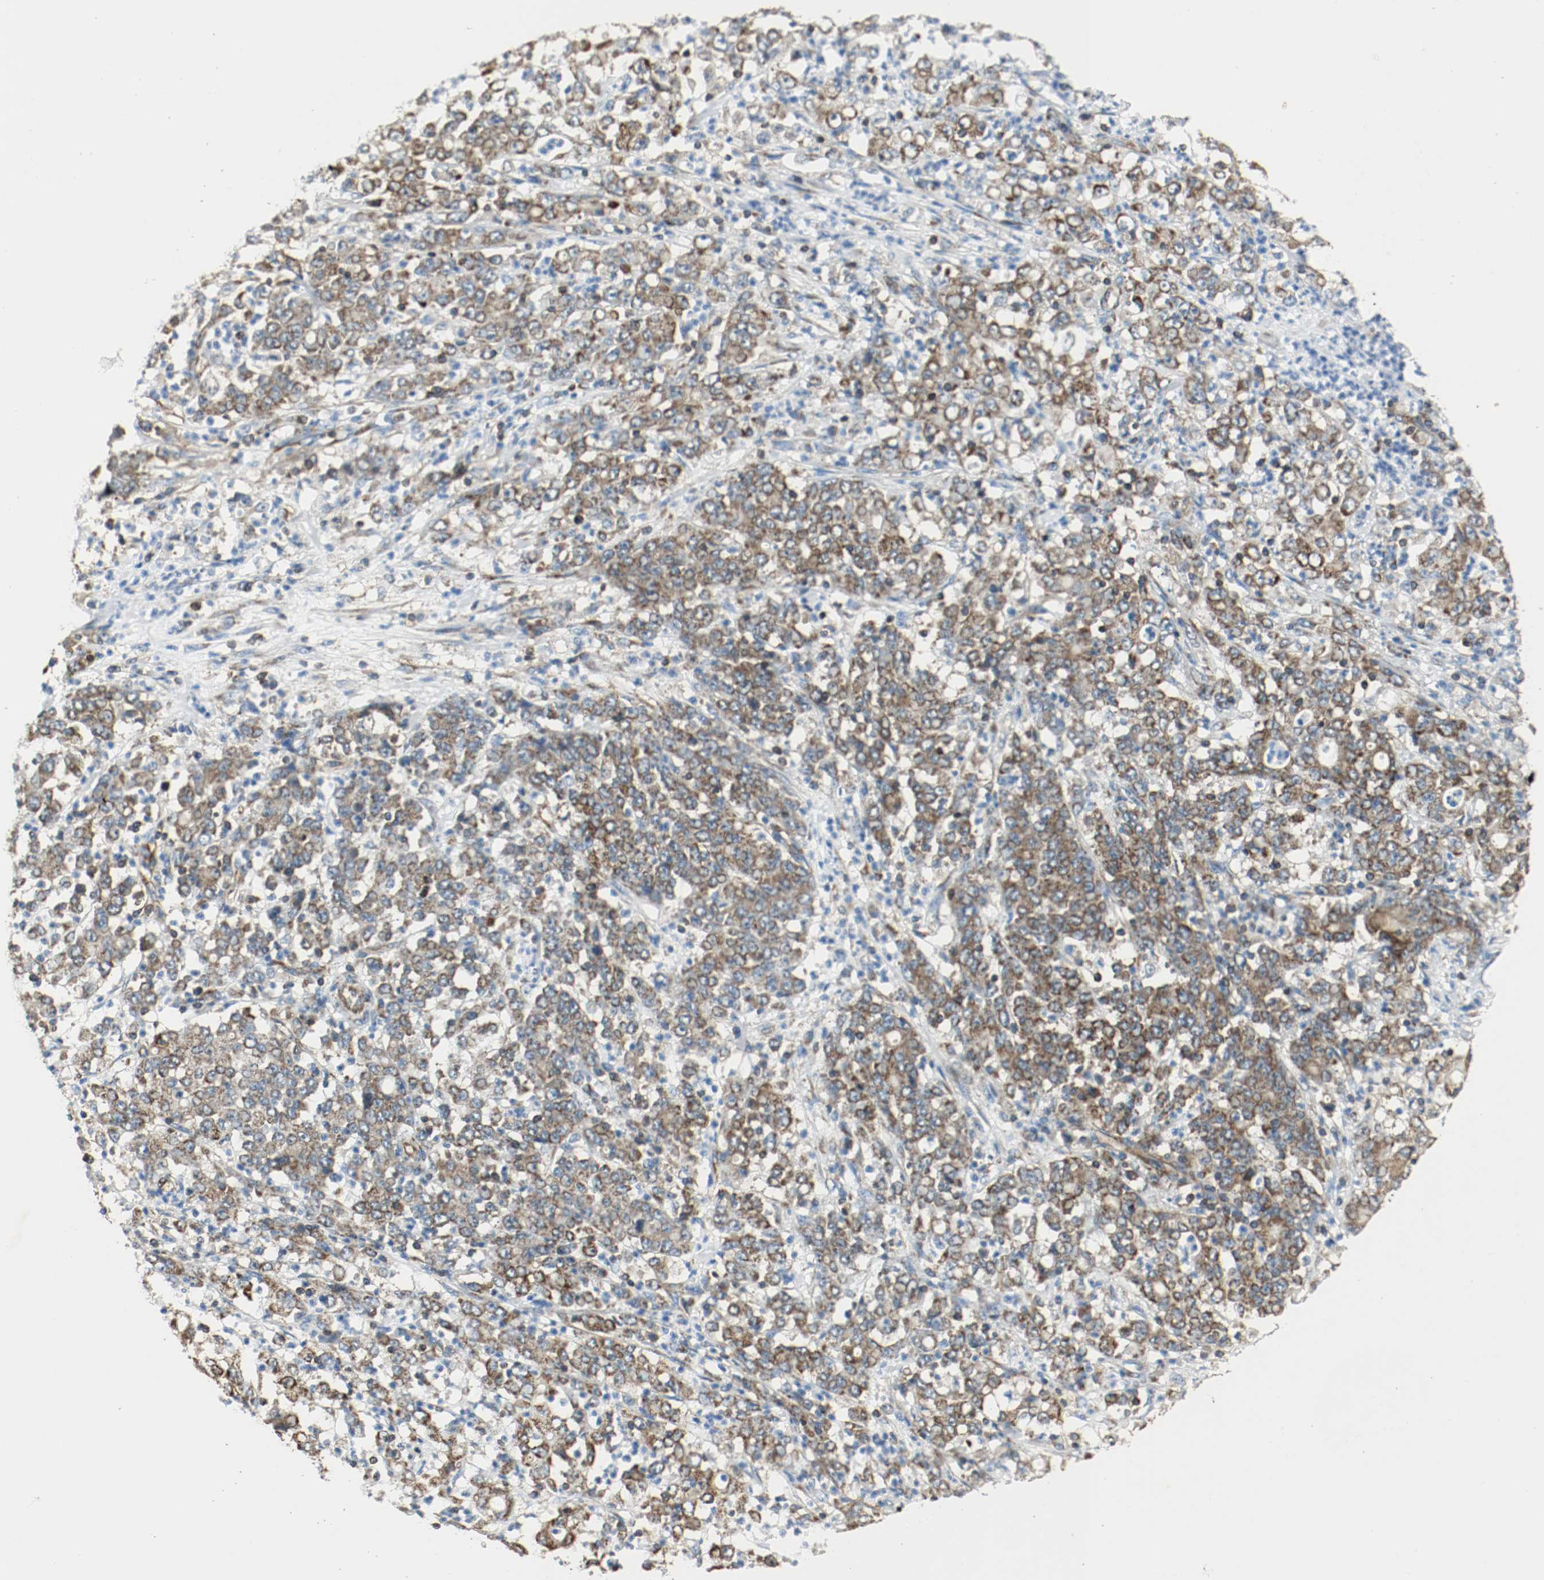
{"staining": {"intensity": "strong", "quantity": ">75%", "location": "cytoplasmic/membranous"}, "tissue": "stomach cancer", "cell_type": "Tumor cells", "image_type": "cancer", "snomed": [{"axis": "morphology", "description": "Adenocarcinoma, NOS"}, {"axis": "topography", "description": "Stomach, lower"}], "caption": "Stomach cancer (adenocarcinoma) stained with IHC reveals strong cytoplasmic/membranous staining in about >75% of tumor cells.", "gene": "PLCG1", "patient": {"sex": "female", "age": 71}}